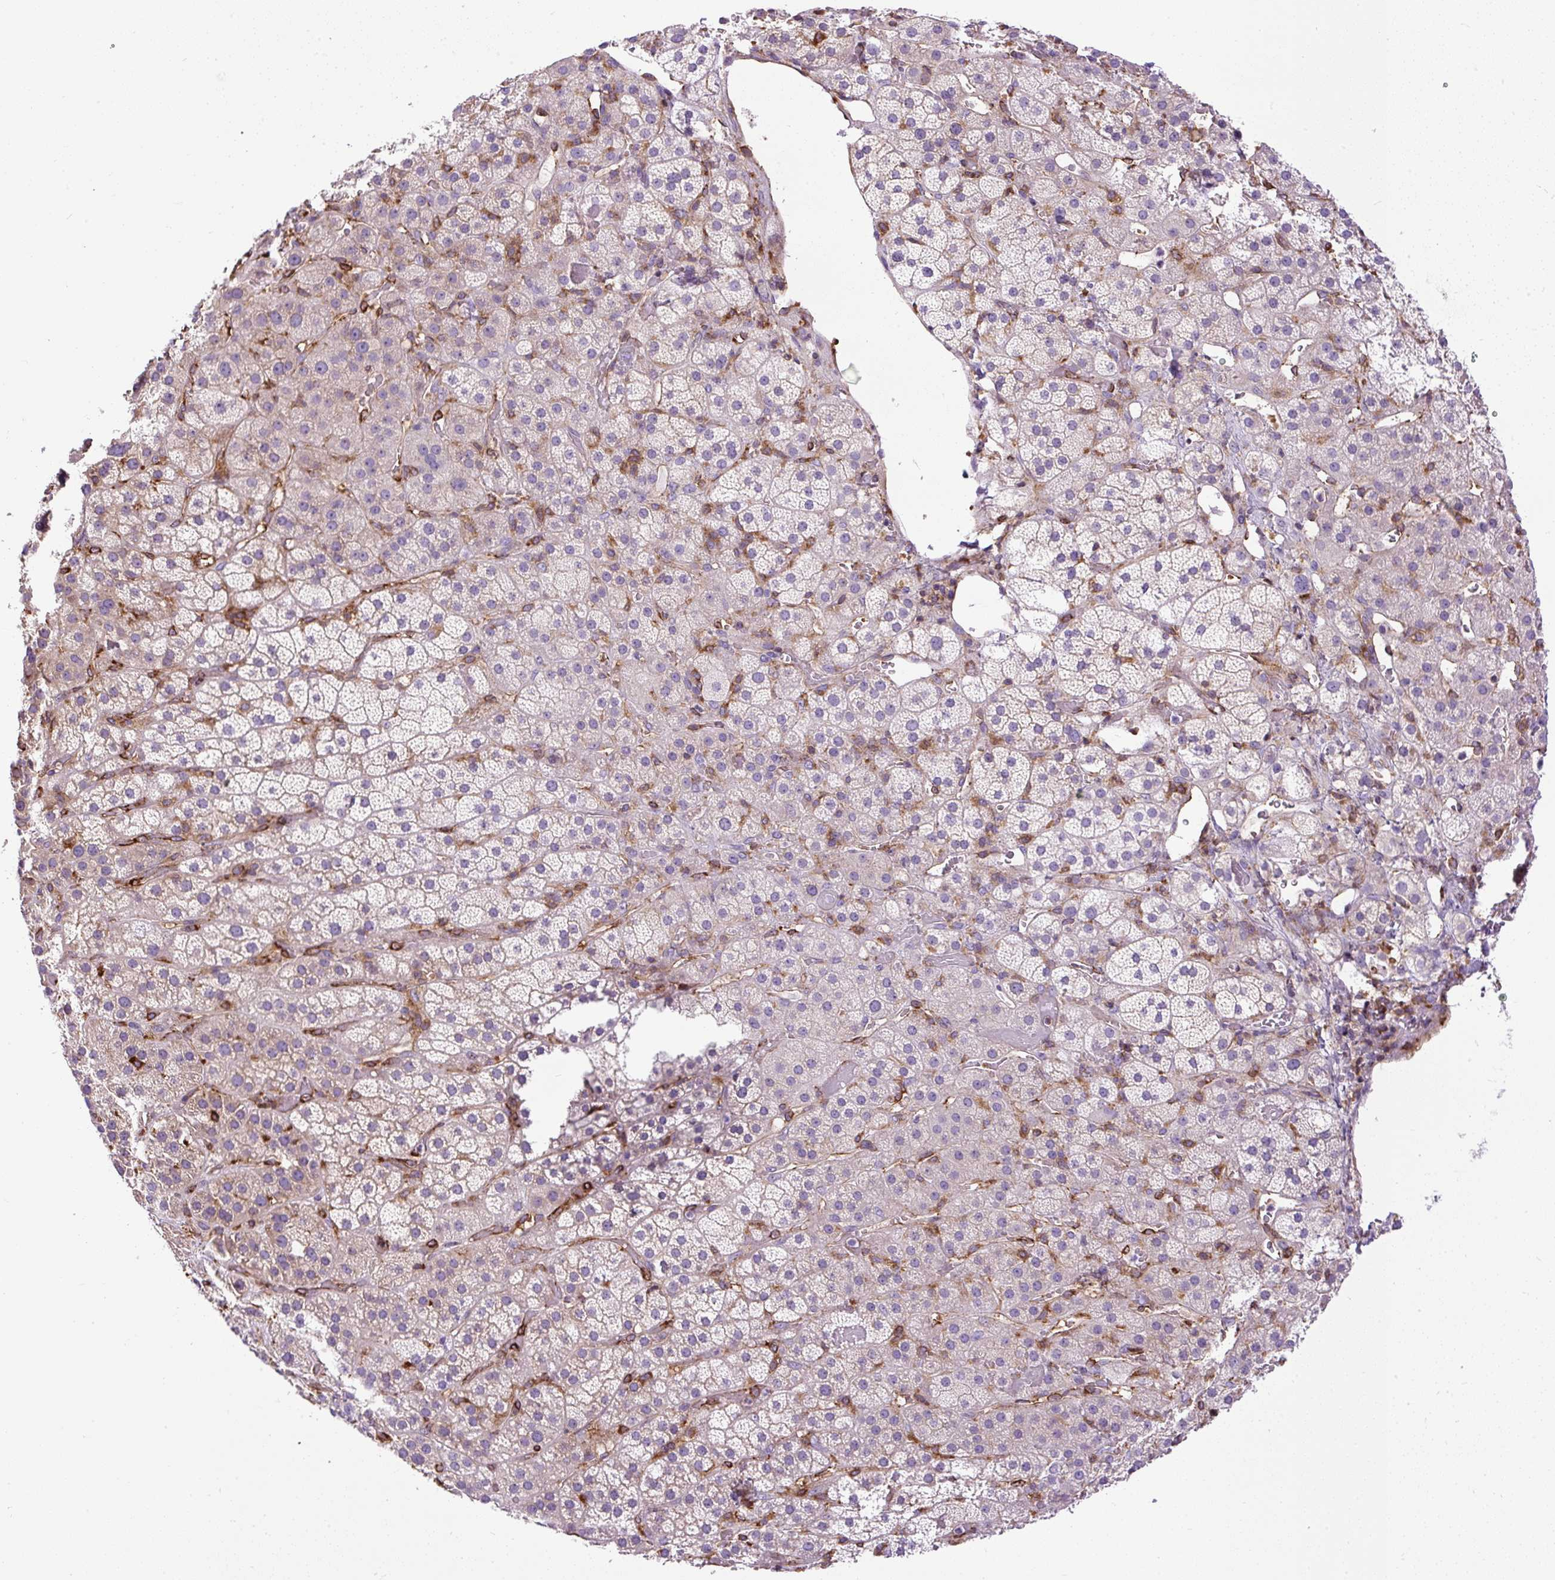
{"staining": {"intensity": "negative", "quantity": "none", "location": "none"}, "tissue": "adrenal gland", "cell_type": "Glandular cells", "image_type": "normal", "snomed": [{"axis": "morphology", "description": "Normal tissue, NOS"}, {"axis": "topography", "description": "Adrenal gland"}], "caption": "Human adrenal gland stained for a protein using immunohistochemistry (IHC) reveals no positivity in glandular cells.", "gene": "MAP1S", "patient": {"sex": "male", "age": 57}}